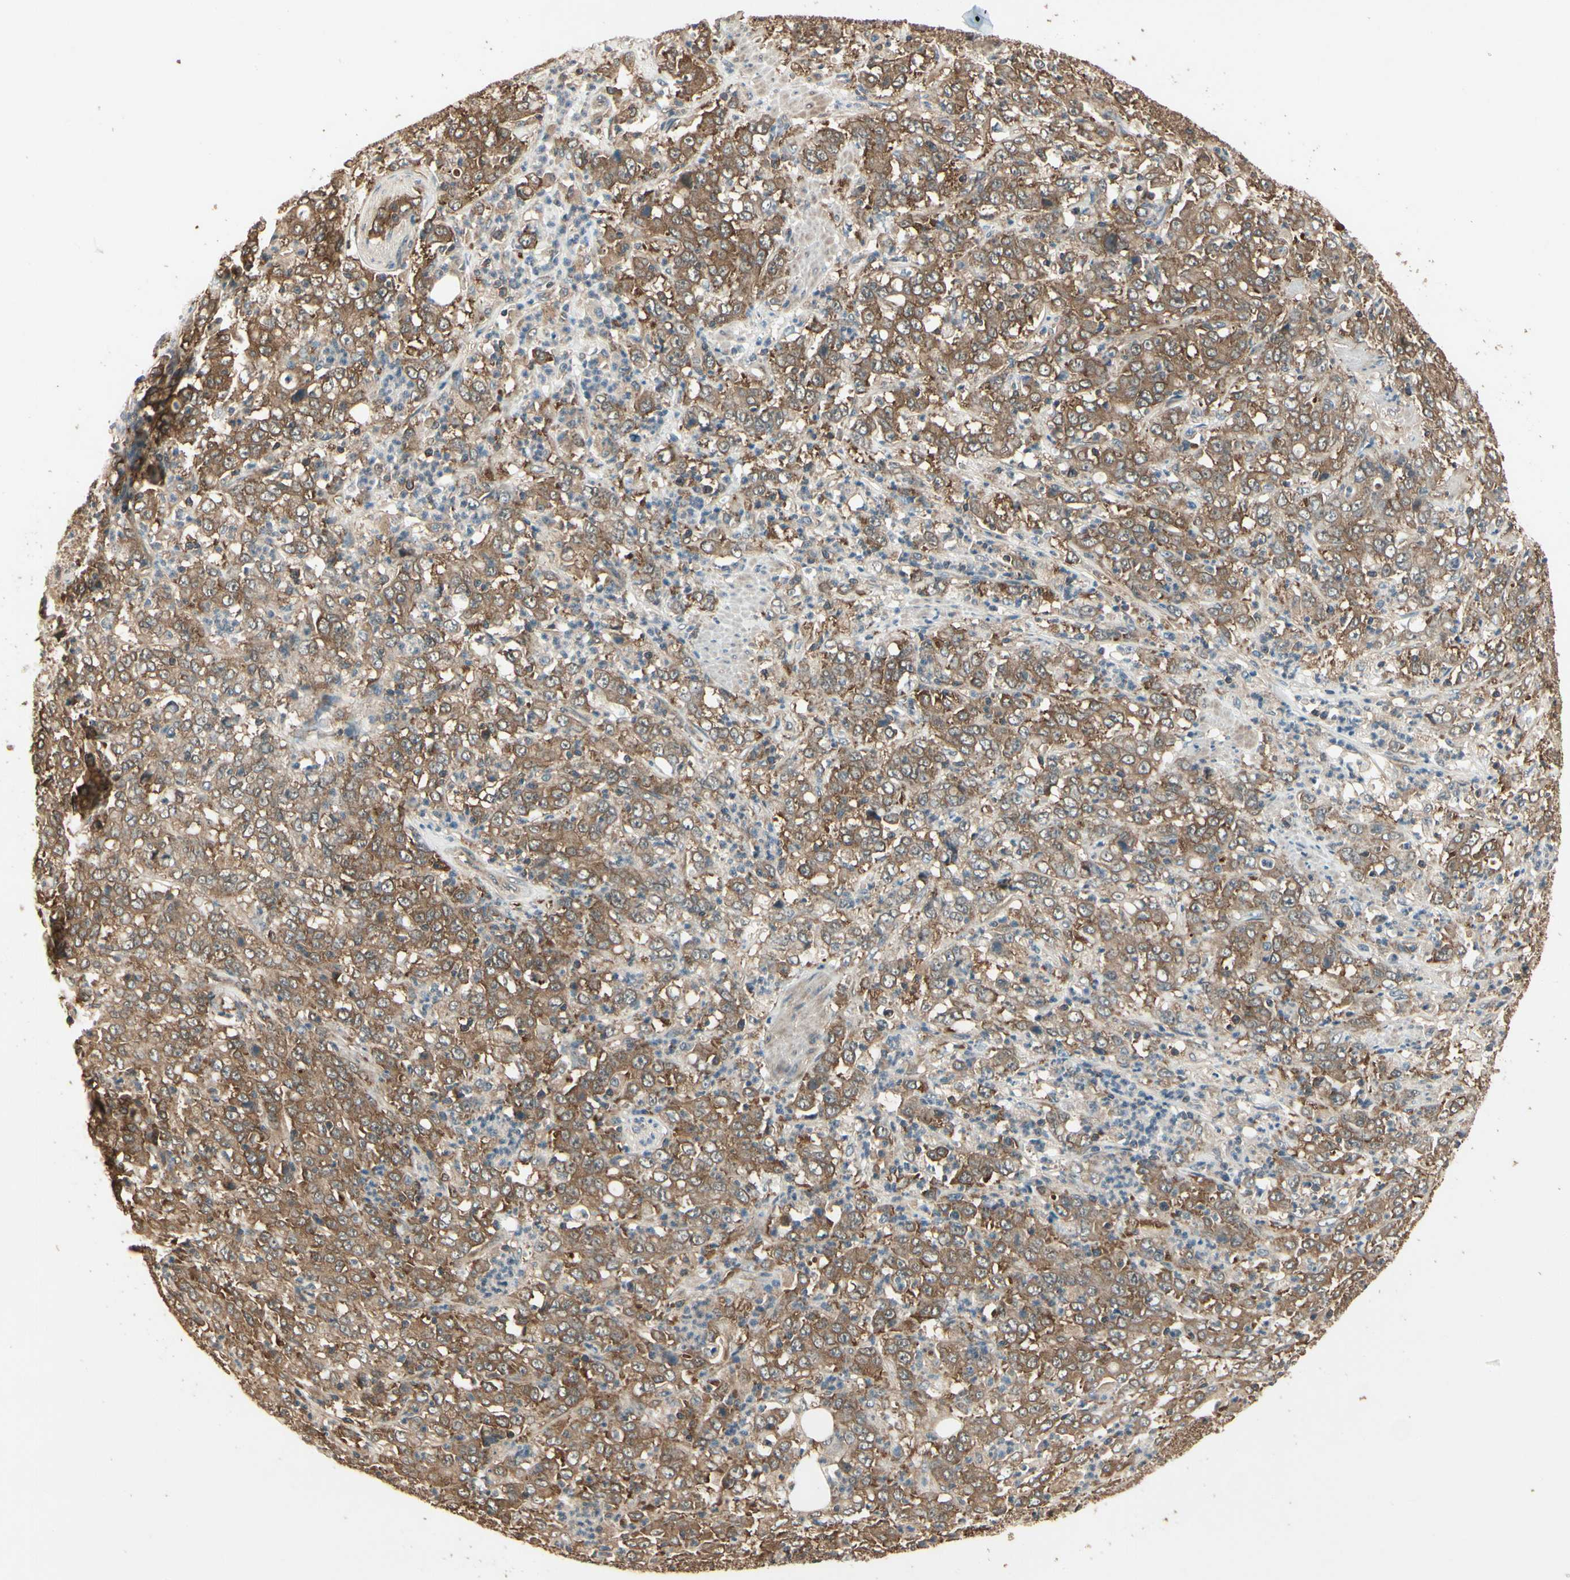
{"staining": {"intensity": "strong", "quantity": ">75%", "location": "cytoplasmic/membranous"}, "tissue": "stomach cancer", "cell_type": "Tumor cells", "image_type": "cancer", "snomed": [{"axis": "morphology", "description": "Adenocarcinoma, NOS"}, {"axis": "topography", "description": "Stomach, lower"}], "caption": "A brown stain highlights strong cytoplasmic/membranous positivity of a protein in adenocarcinoma (stomach) tumor cells. Using DAB (brown) and hematoxylin (blue) stains, captured at high magnification using brightfield microscopy.", "gene": "CCT7", "patient": {"sex": "female", "age": 71}}